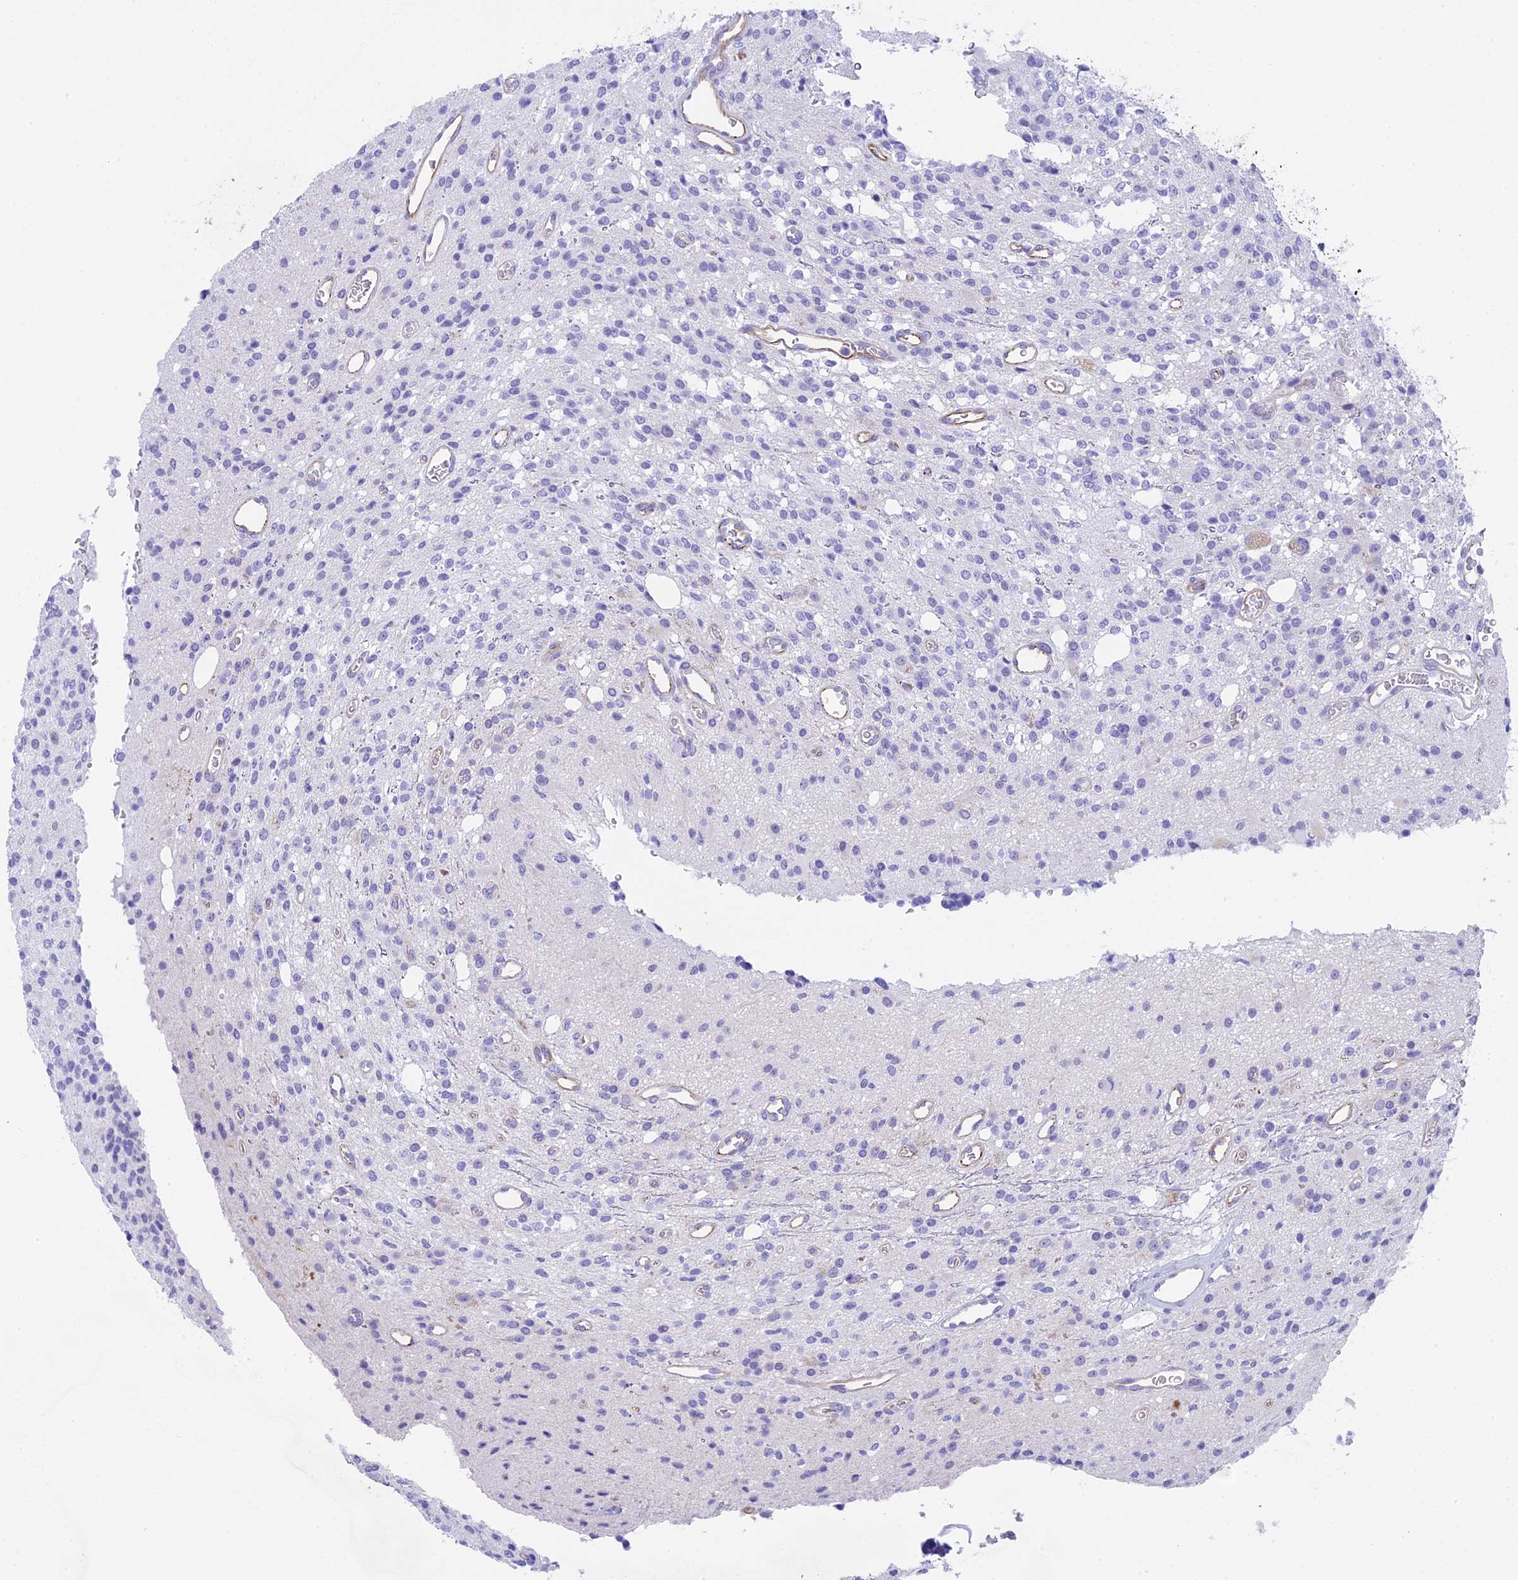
{"staining": {"intensity": "negative", "quantity": "none", "location": "none"}, "tissue": "glioma", "cell_type": "Tumor cells", "image_type": "cancer", "snomed": [{"axis": "morphology", "description": "Glioma, malignant, High grade"}, {"axis": "topography", "description": "Brain"}], "caption": "Human malignant glioma (high-grade) stained for a protein using immunohistochemistry shows no positivity in tumor cells.", "gene": "TACSTD2", "patient": {"sex": "male", "age": 34}}